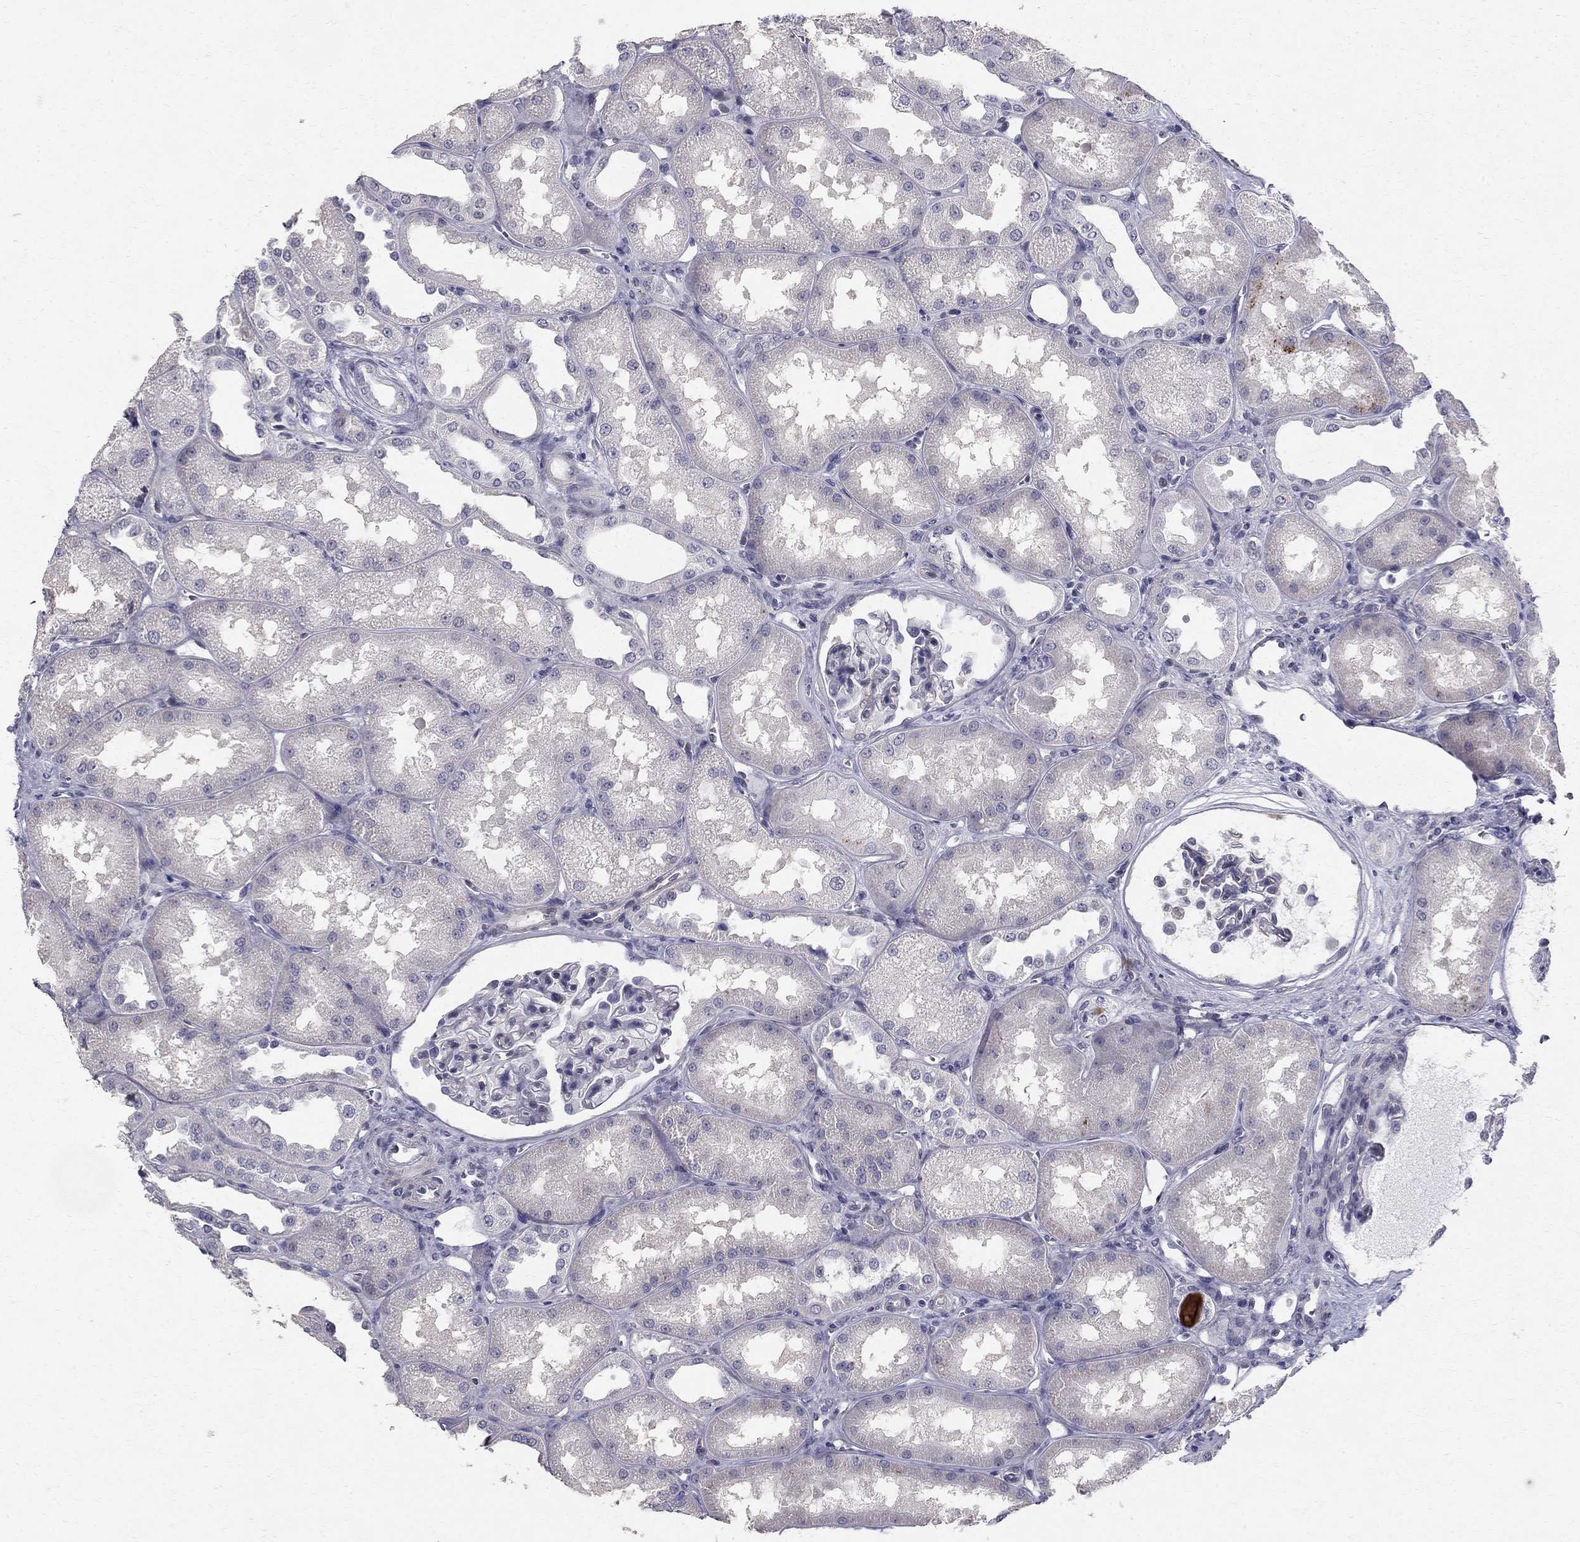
{"staining": {"intensity": "negative", "quantity": "none", "location": "none"}, "tissue": "kidney", "cell_type": "Cells in glomeruli", "image_type": "normal", "snomed": [{"axis": "morphology", "description": "Normal tissue, NOS"}, {"axis": "topography", "description": "Kidney"}], "caption": "Histopathology image shows no protein positivity in cells in glomeruli of benign kidney.", "gene": "CLIC6", "patient": {"sex": "male", "age": 61}}